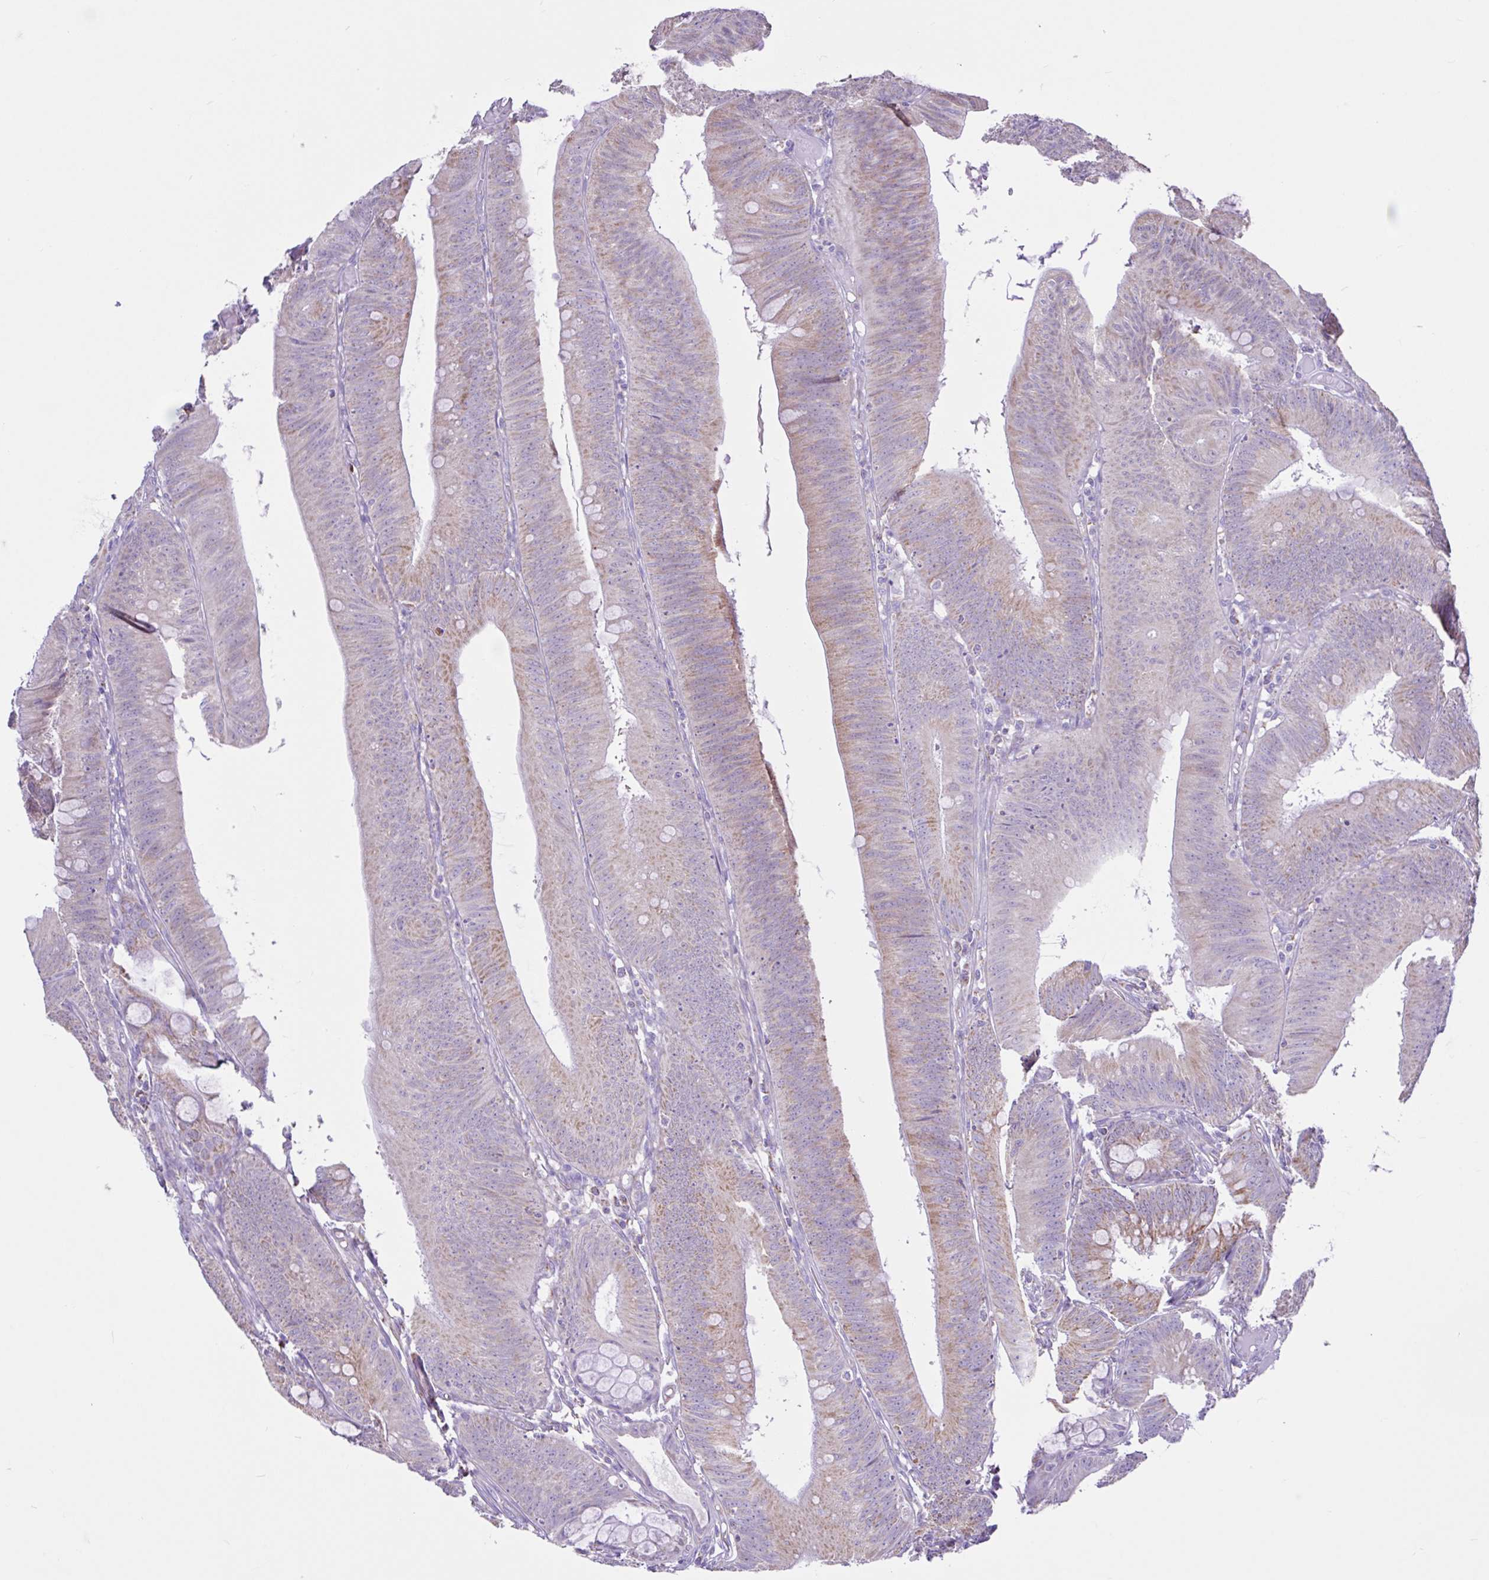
{"staining": {"intensity": "moderate", "quantity": "25%-75%", "location": "cytoplasmic/membranous"}, "tissue": "colorectal cancer", "cell_type": "Tumor cells", "image_type": "cancer", "snomed": [{"axis": "morphology", "description": "Adenocarcinoma, NOS"}, {"axis": "topography", "description": "Colon"}], "caption": "Immunohistochemical staining of adenocarcinoma (colorectal) demonstrates medium levels of moderate cytoplasmic/membranous protein expression in about 25%-75% of tumor cells.", "gene": "NDUFS2", "patient": {"sex": "male", "age": 84}}